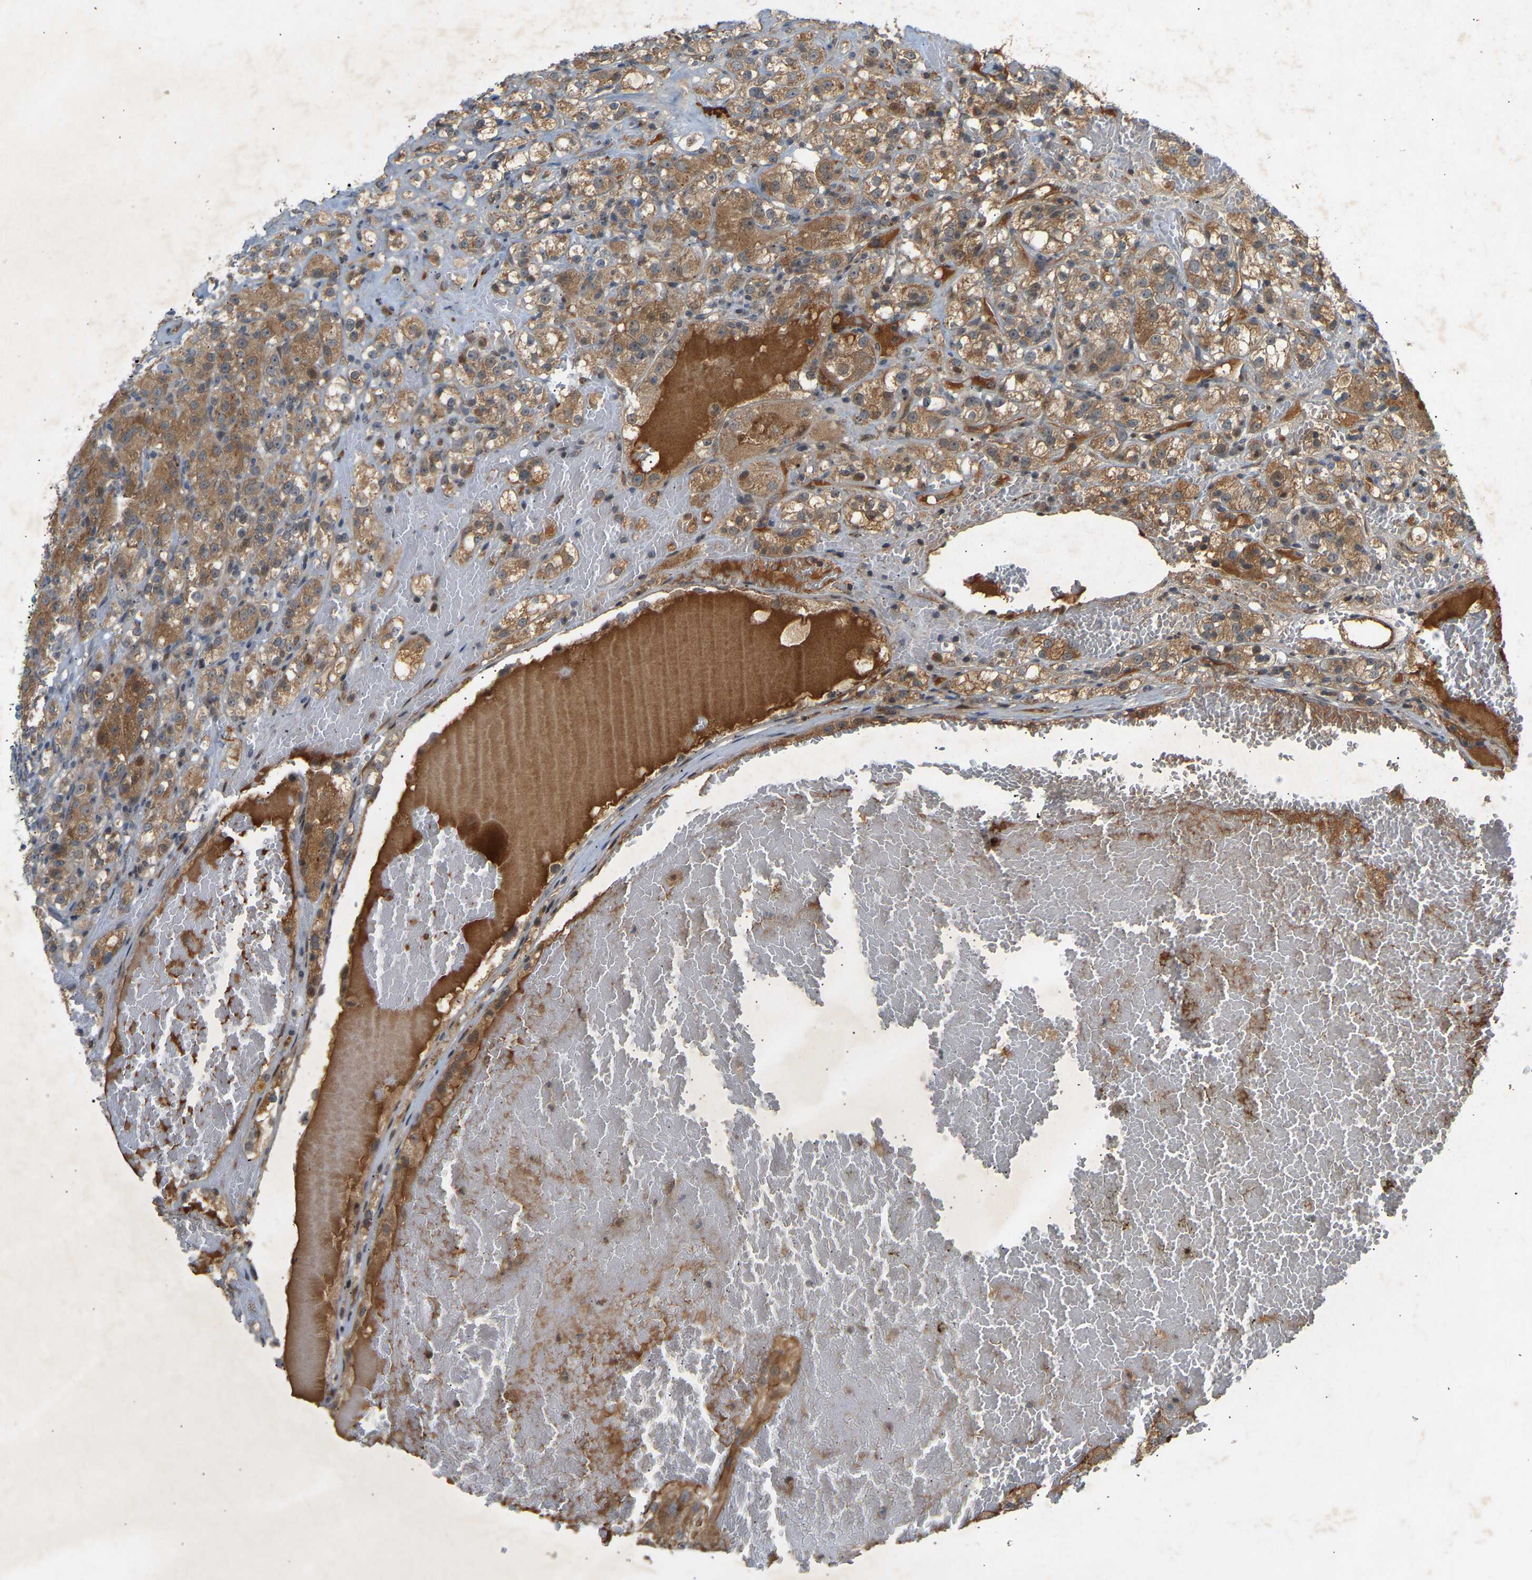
{"staining": {"intensity": "moderate", "quantity": ">75%", "location": "cytoplasmic/membranous"}, "tissue": "renal cancer", "cell_type": "Tumor cells", "image_type": "cancer", "snomed": [{"axis": "morphology", "description": "Normal tissue, NOS"}, {"axis": "morphology", "description": "Adenocarcinoma, NOS"}, {"axis": "topography", "description": "Kidney"}], "caption": "Brown immunohistochemical staining in renal cancer reveals moderate cytoplasmic/membranous positivity in about >75% of tumor cells.", "gene": "PTCD1", "patient": {"sex": "male", "age": 61}}